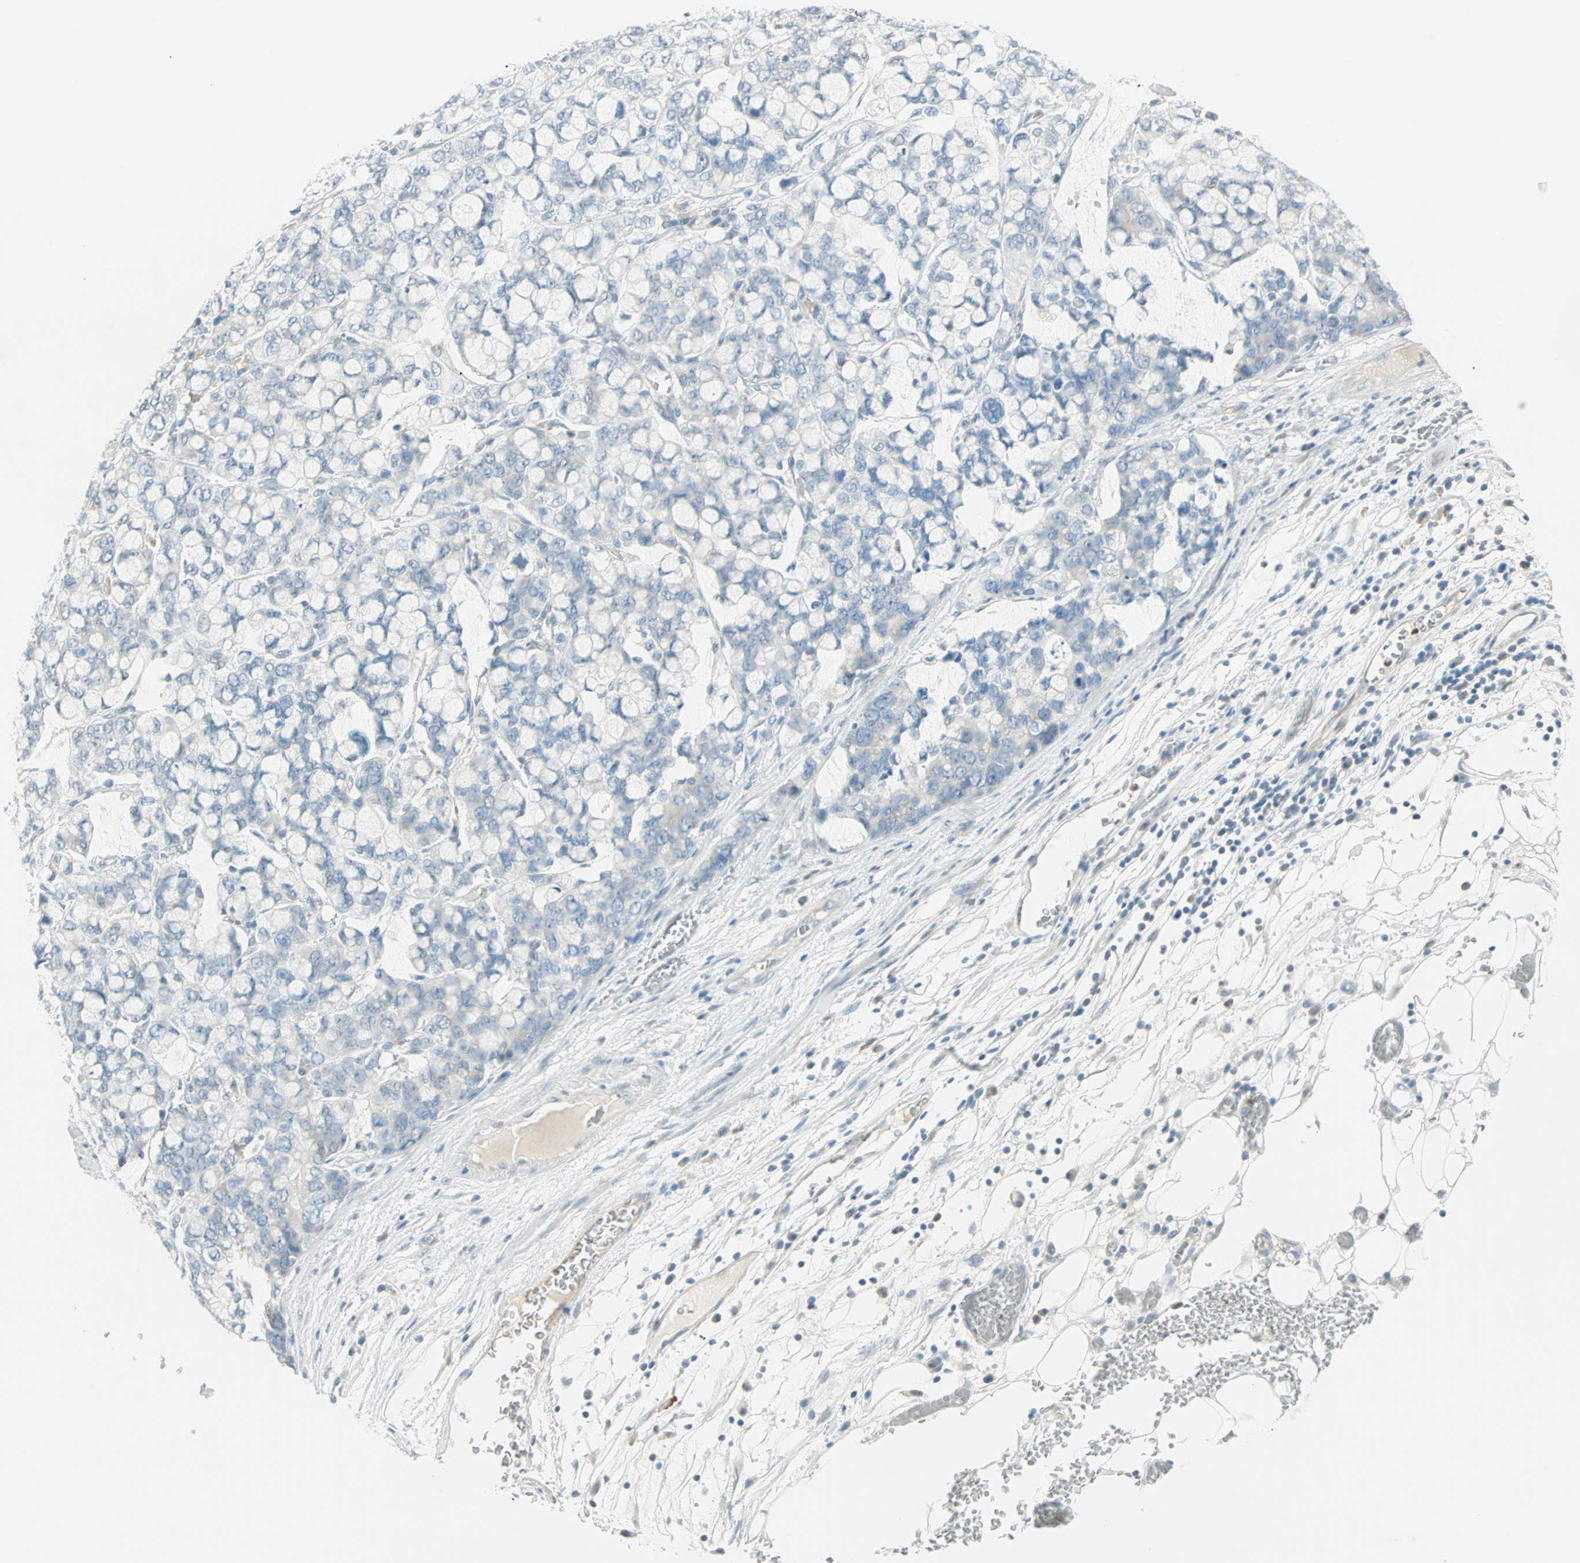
{"staining": {"intensity": "negative", "quantity": "none", "location": "none"}, "tissue": "stomach cancer", "cell_type": "Tumor cells", "image_type": "cancer", "snomed": [{"axis": "morphology", "description": "Adenocarcinoma, NOS"}, {"axis": "topography", "description": "Stomach, lower"}], "caption": "High magnification brightfield microscopy of stomach cancer (adenocarcinoma) stained with DAB (3,3'-diaminobenzidine) (brown) and counterstained with hematoxylin (blue): tumor cells show no significant positivity.", "gene": "MLLT10", "patient": {"sex": "male", "age": 84}}